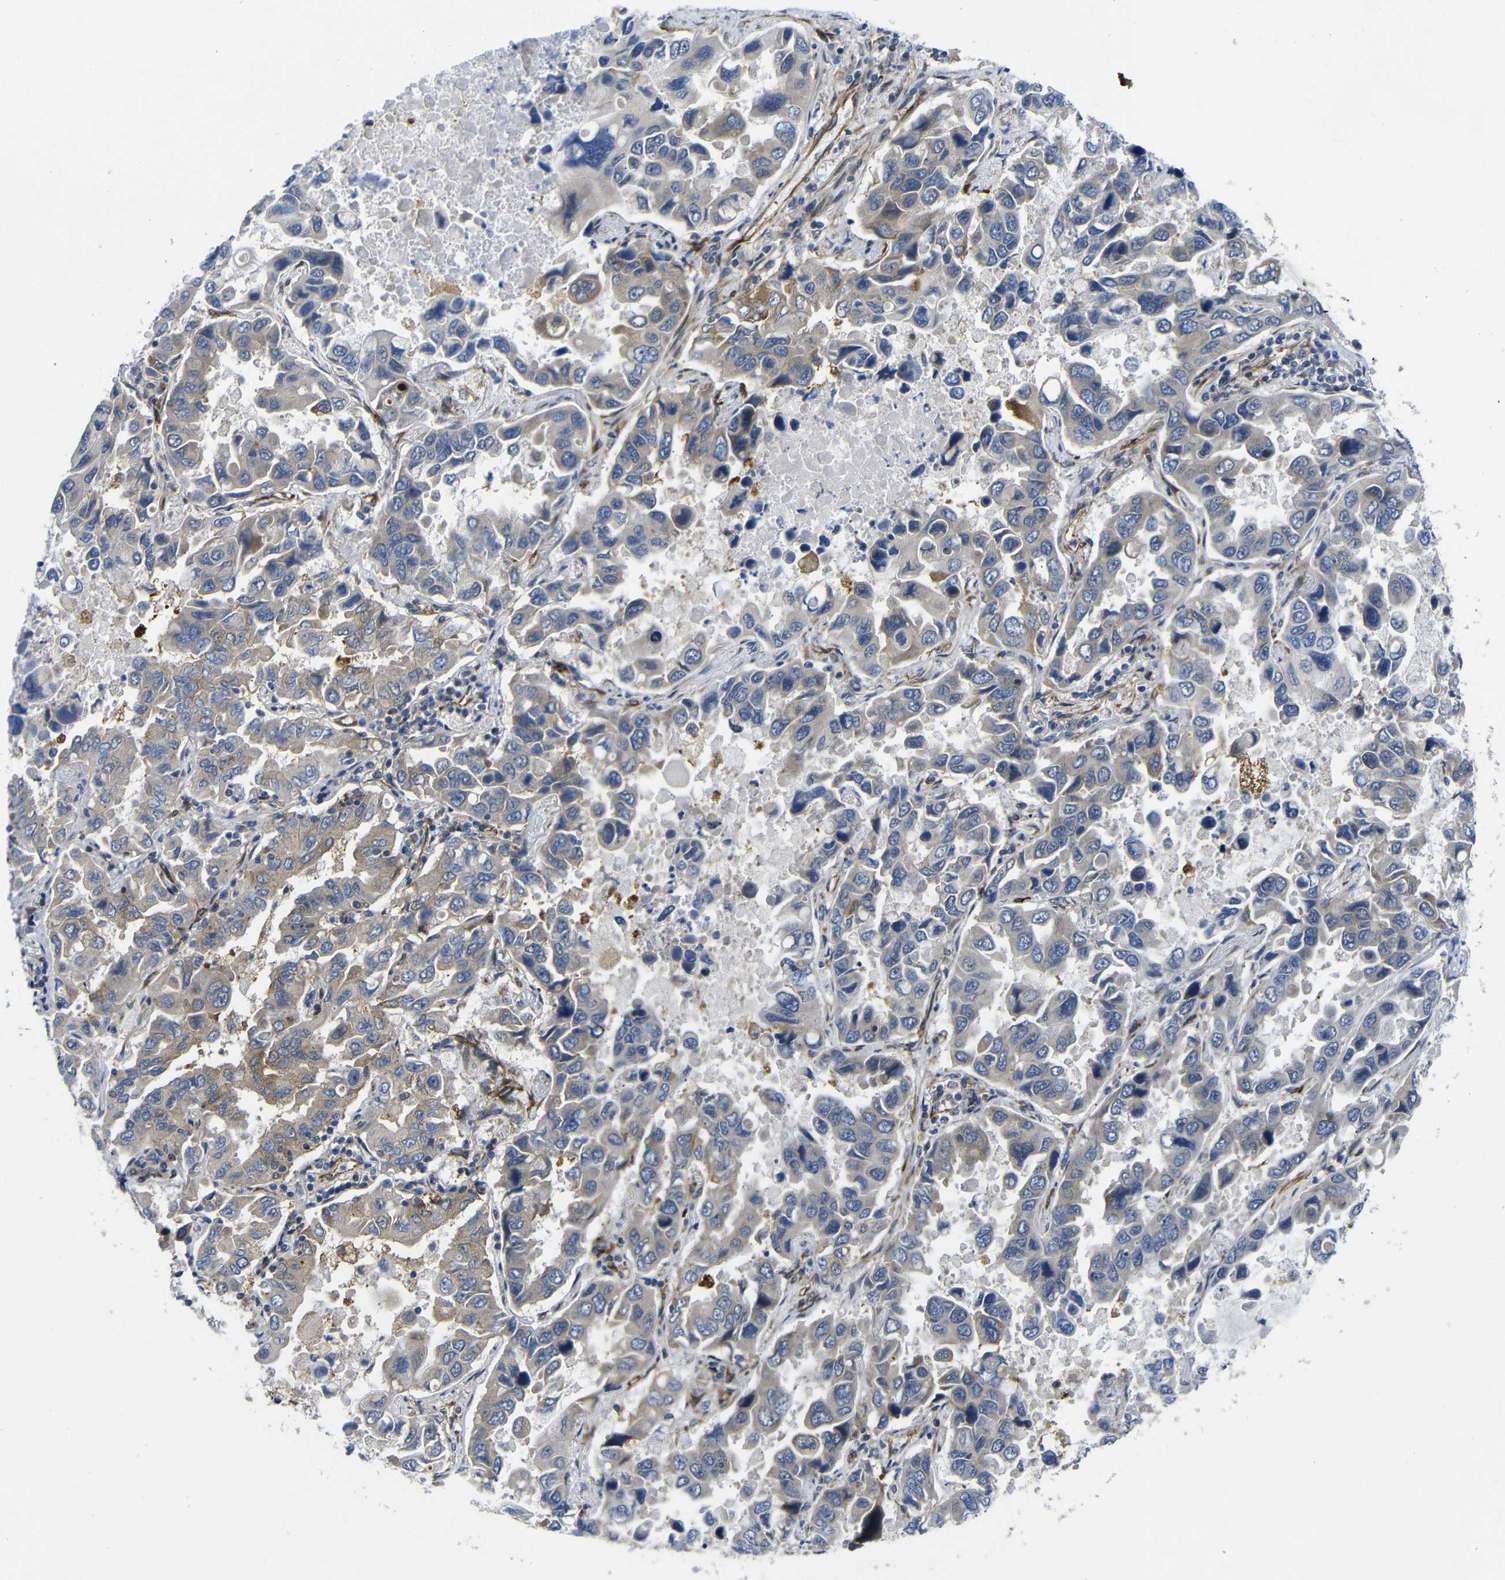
{"staining": {"intensity": "moderate", "quantity": ">75%", "location": "cytoplasmic/membranous"}, "tissue": "lung cancer", "cell_type": "Tumor cells", "image_type": "cancer", "snomed": [{"axis": "morphology", "description": "Adenocarcinoma, NOS"}, {"axis": "topography", "description": "Lung"}], "caption": "A brown stain highlights moderate cytoplasmic/membranous expression of a protein in lung cancer (adenocarcinoma) tumor cells.", "gene": "PARP14", "patient": {"sex": "male", "age": 64}}